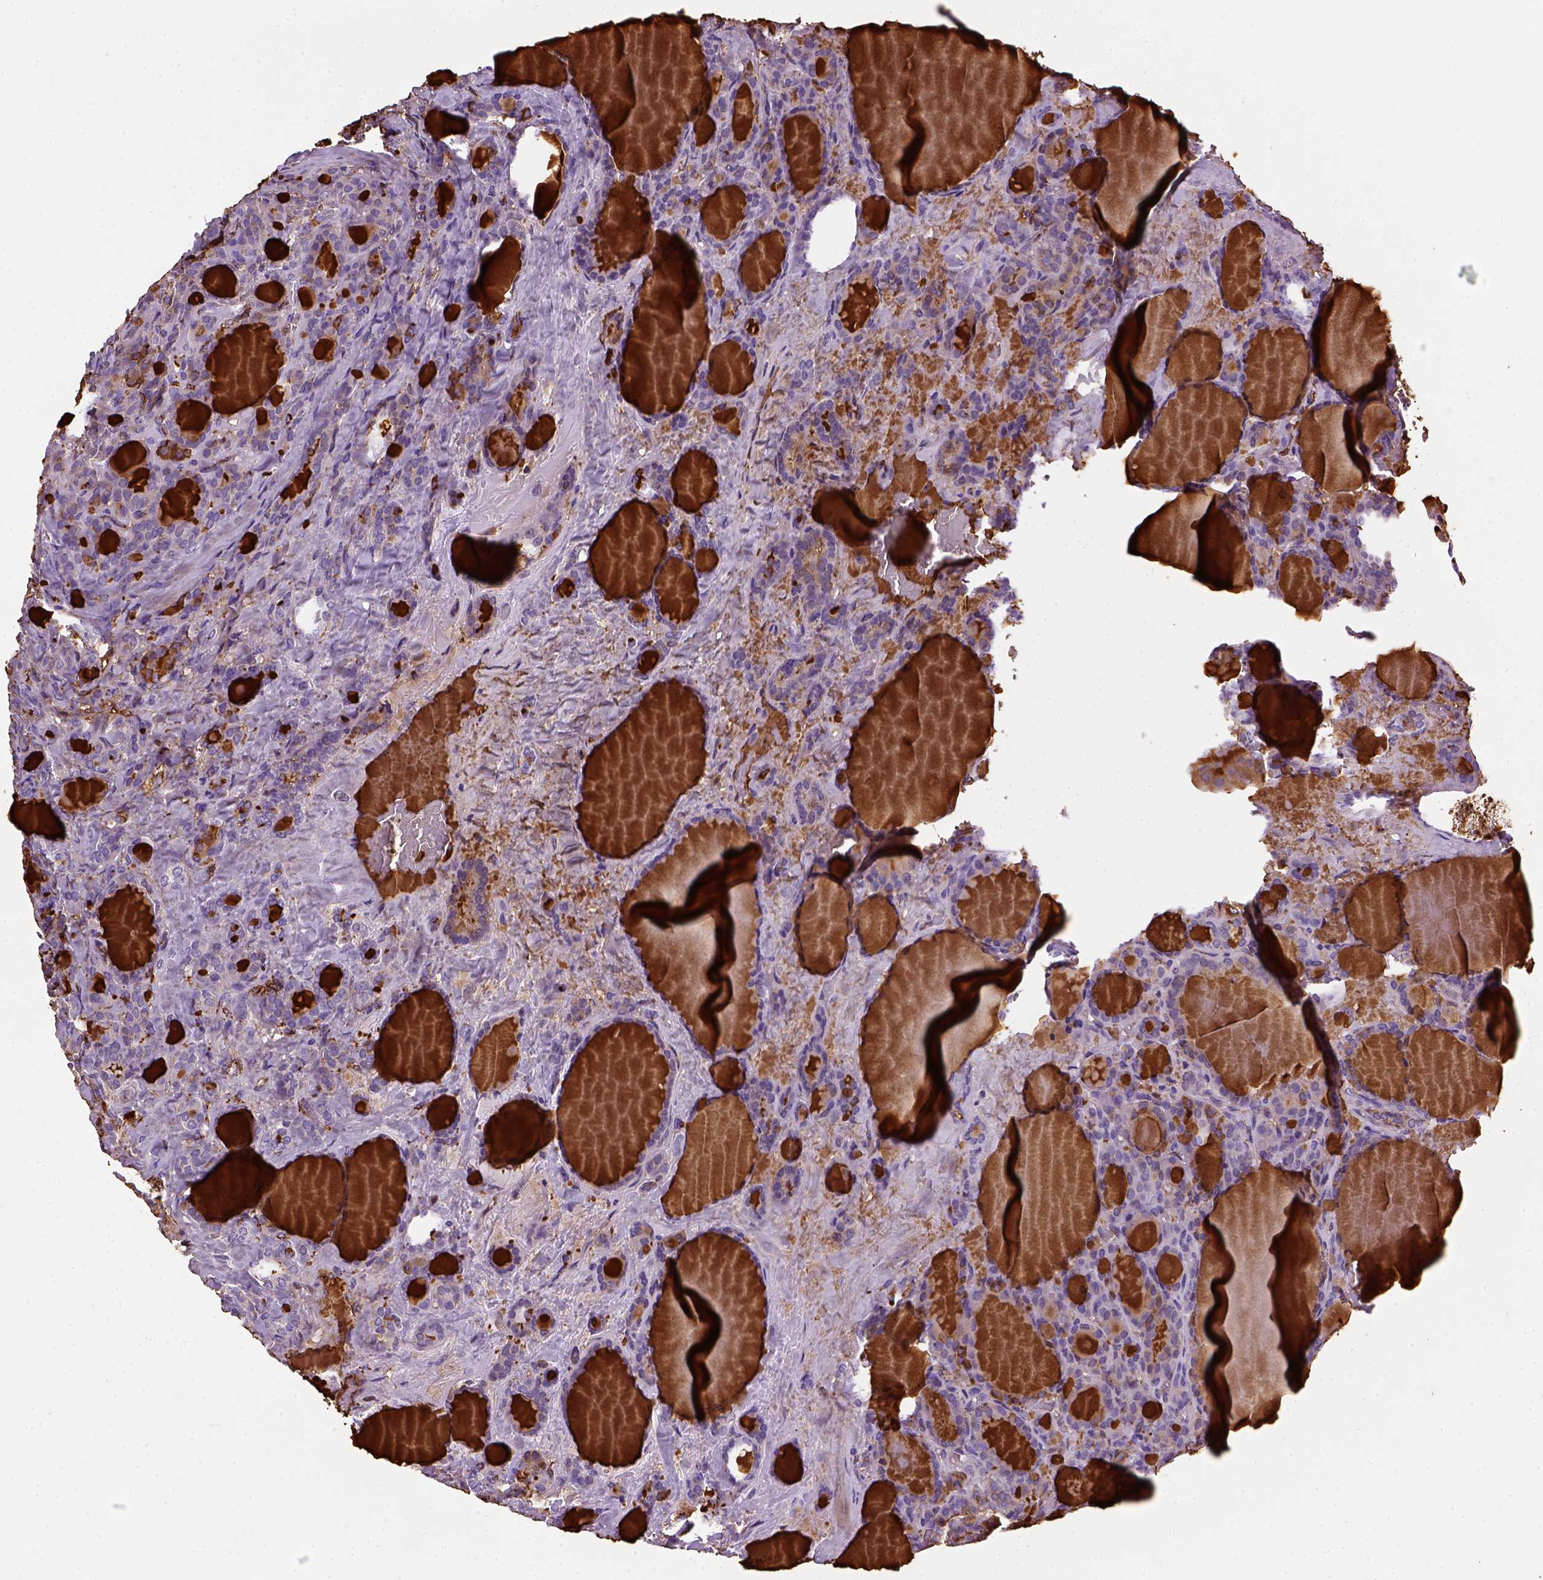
{"staining": {"intensity": "moderate", "quantity": "<25%", "location": "cytoplasmic/membranous"}, "tissue": "thyroid cancer", "cell_type": "Tumor cells", "image_type": "cancer", "snomed": [{"axis": "morphology", "description": "Normal tissue, NOS"}, {"axis": "morphology", "description": "Follicular adenoma carcinoma, NOS"}, {"axis": "topography", "description": "Thyroid gland"}], "caption": "The immunohistochemical stain shows moderate cytoplasmic/membranous staining in tumor cells of thyroid cancer tissue. (brown staining indicates protein expression, while blue staining denotes nuclei).", "gene": "VWF", "patient": {"sex": "female", "age": 31}}